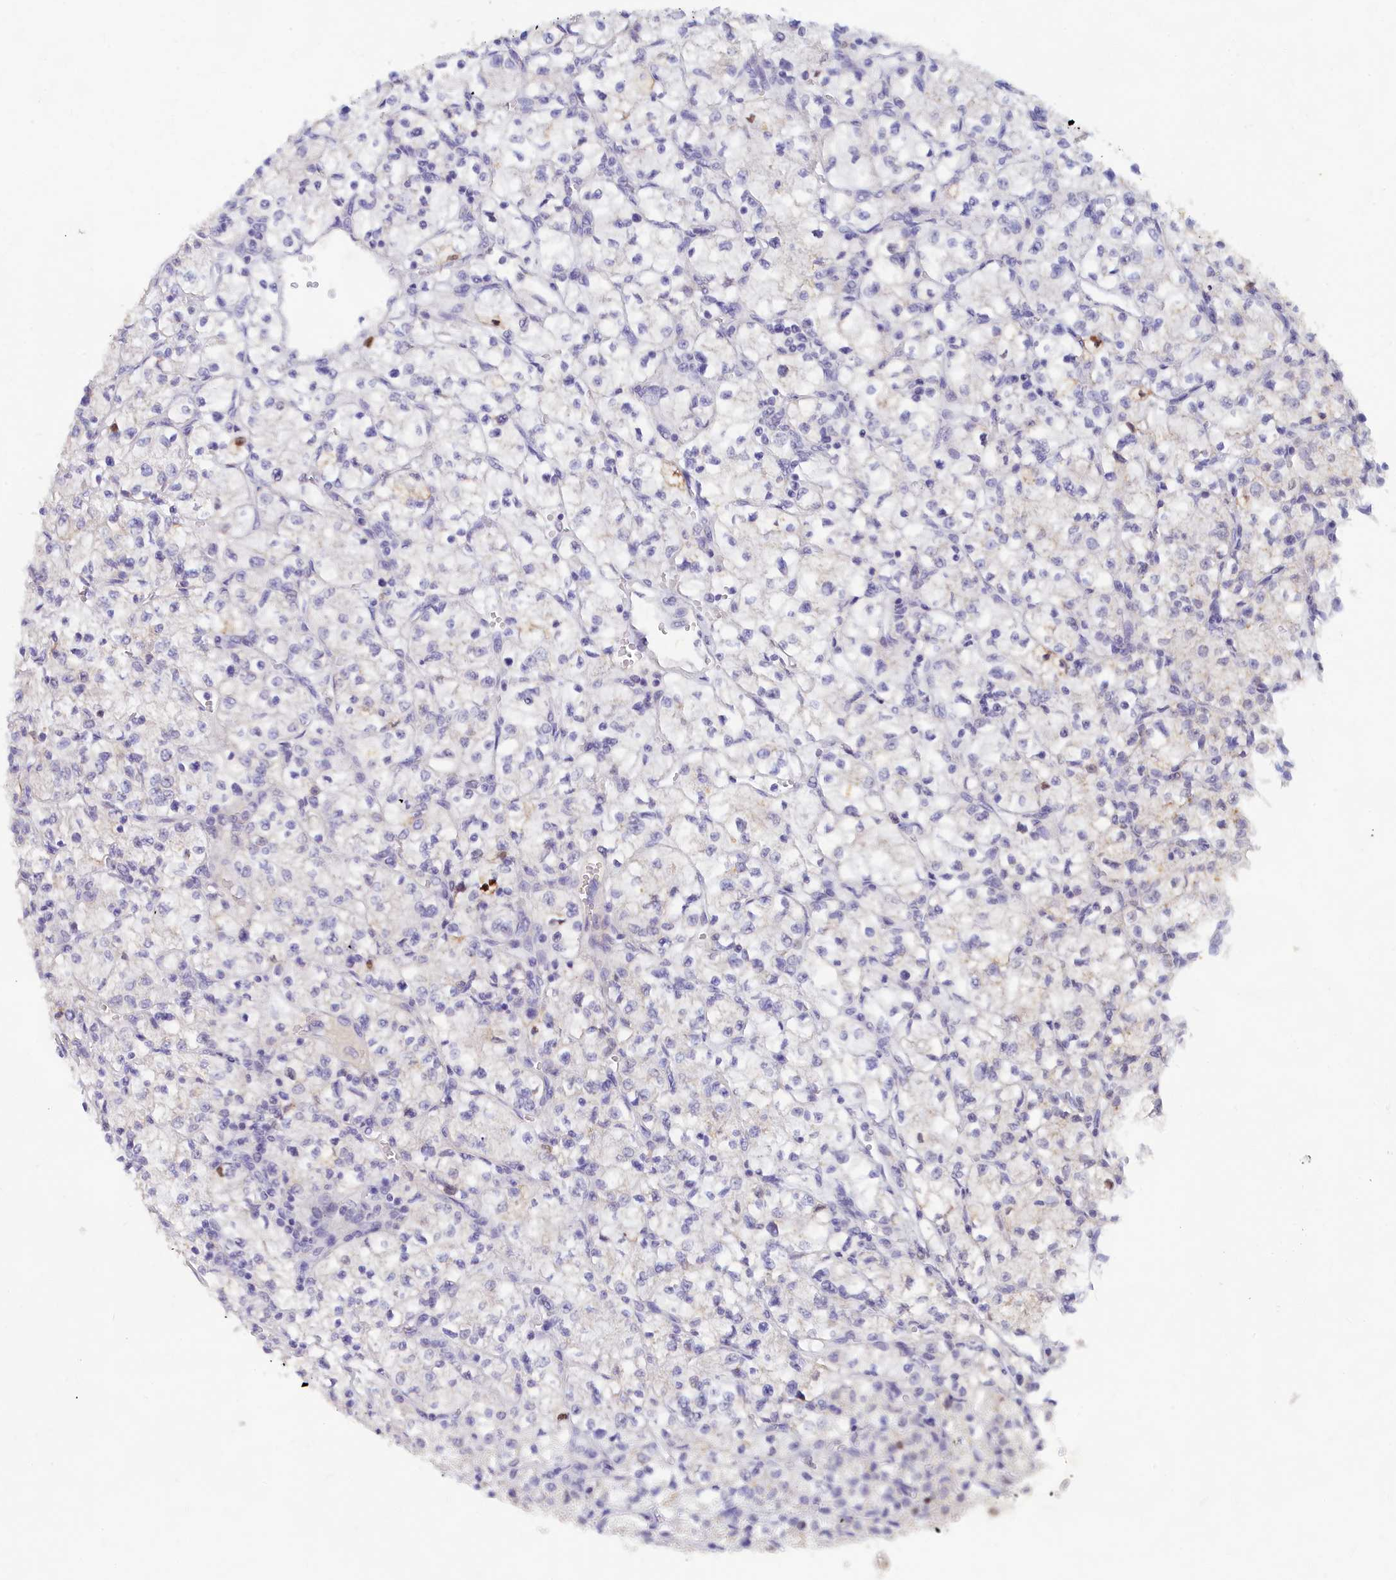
{"staining": {"intensity": "negative", "quantity": "none", "location": "none"}, "tissue": "renal cancer", "cell_type": "Tumor cells", "image_type": "cancer", "snomed": [{"axis": "morphology", "description": "Adenocarcinoma, NOS"}, {"axis": "topography", "description": "Kidney"}], "caption": "The histopathology image displays no significant expression in tumor cells of renal adenocarcinoma. (DAB (3,3'-diaminobenzidine) IHC, high magnification).", "gene": "LRIF1", "patient": {"sex": "female", "age": 64}}